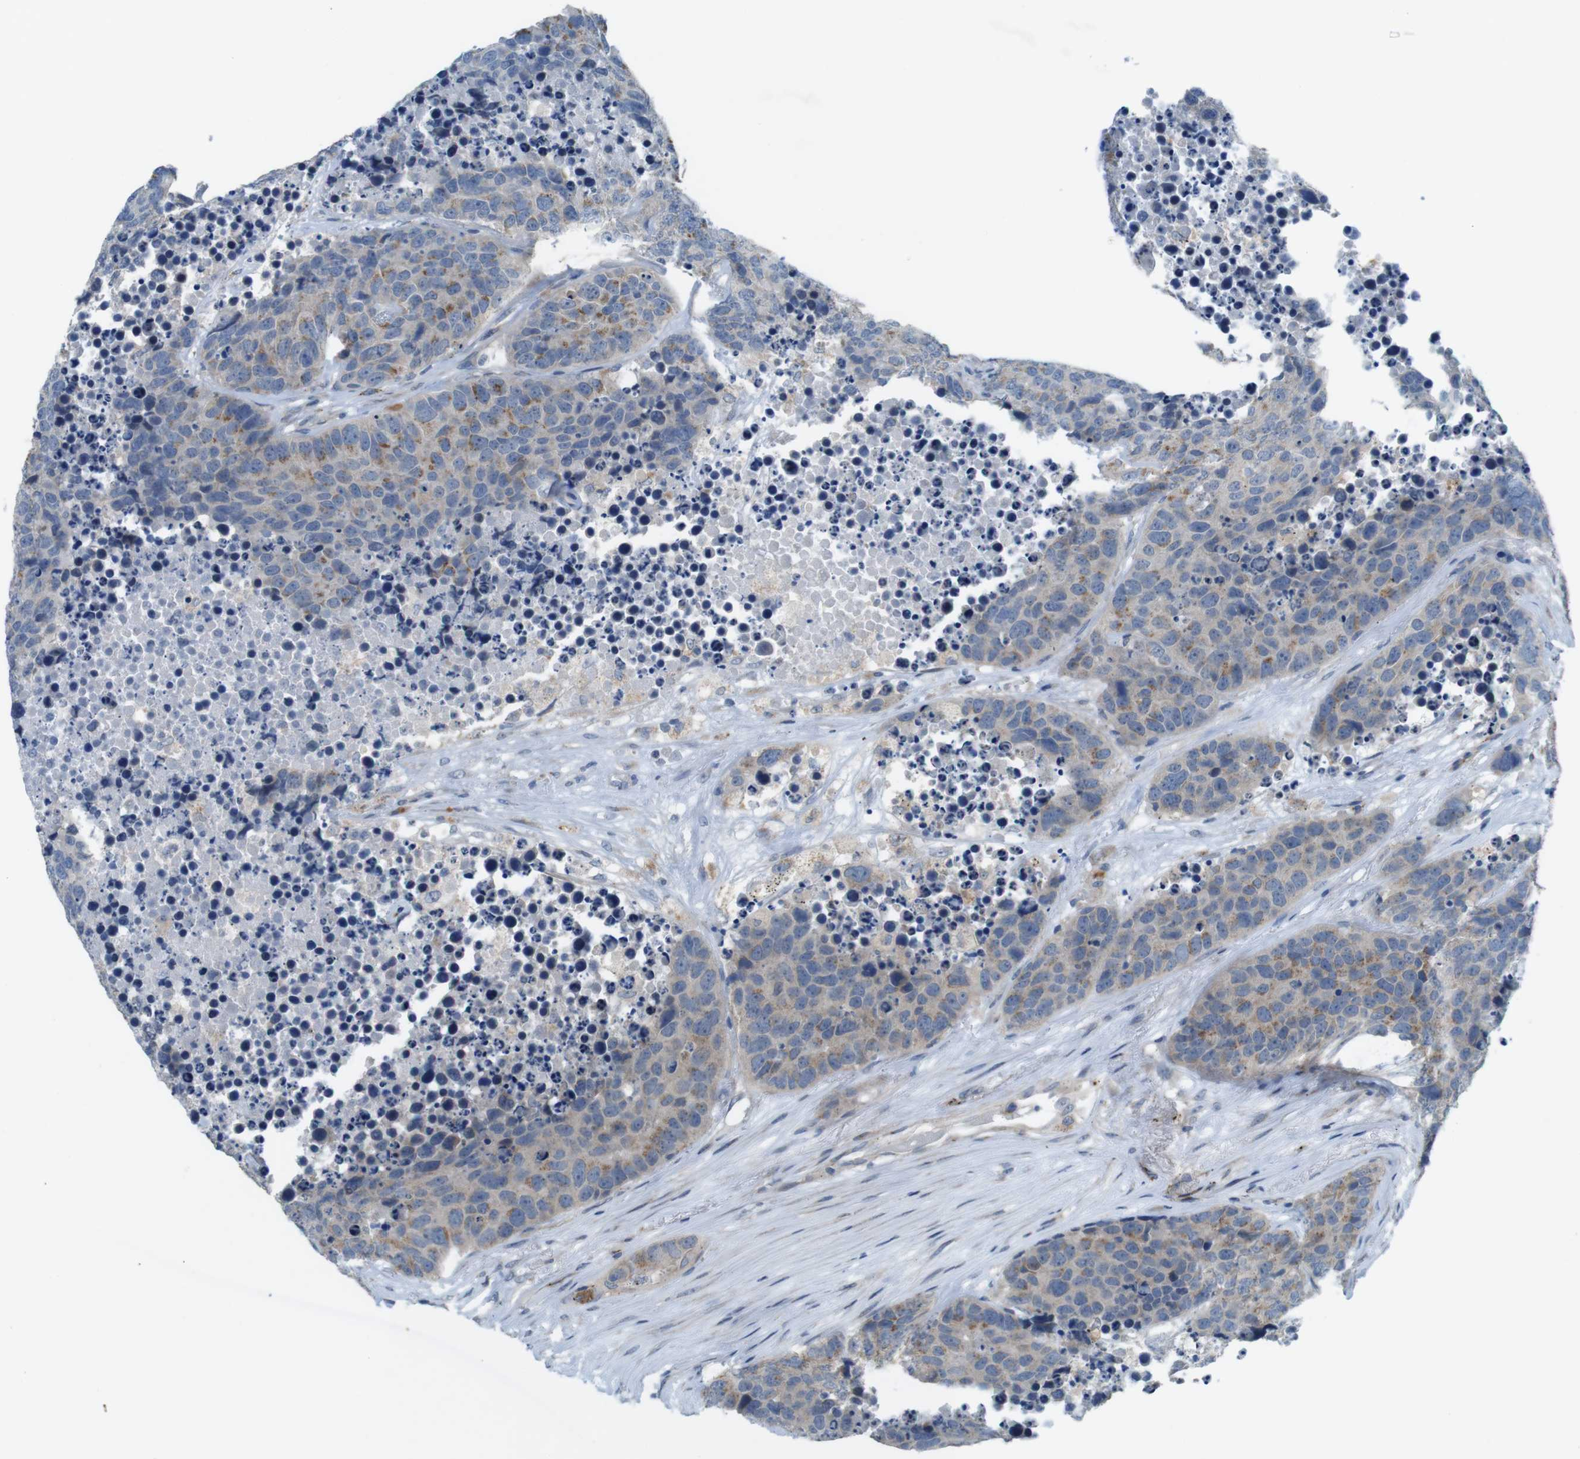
{"staining": {"intensity": "weak", "quantity": ">75%", "location": "cytoplasmic/membranous"}, "tissue": "carcinoid", "cell_type": "Tumor cells", "image_type": "cancer", "snomed": [{"axis": "morphology", "description": "Carcinoid, malignant, NOS"}, {"axis": "topography", "description": "Lung"}], "caption": "Protein expression analysis of human carcinoid reveals weak cytoplasmic/membranous expression in approximately >75% of tumor cells.", "gene": "TYW1", "patient": {"sex": "male", "age": 60}}